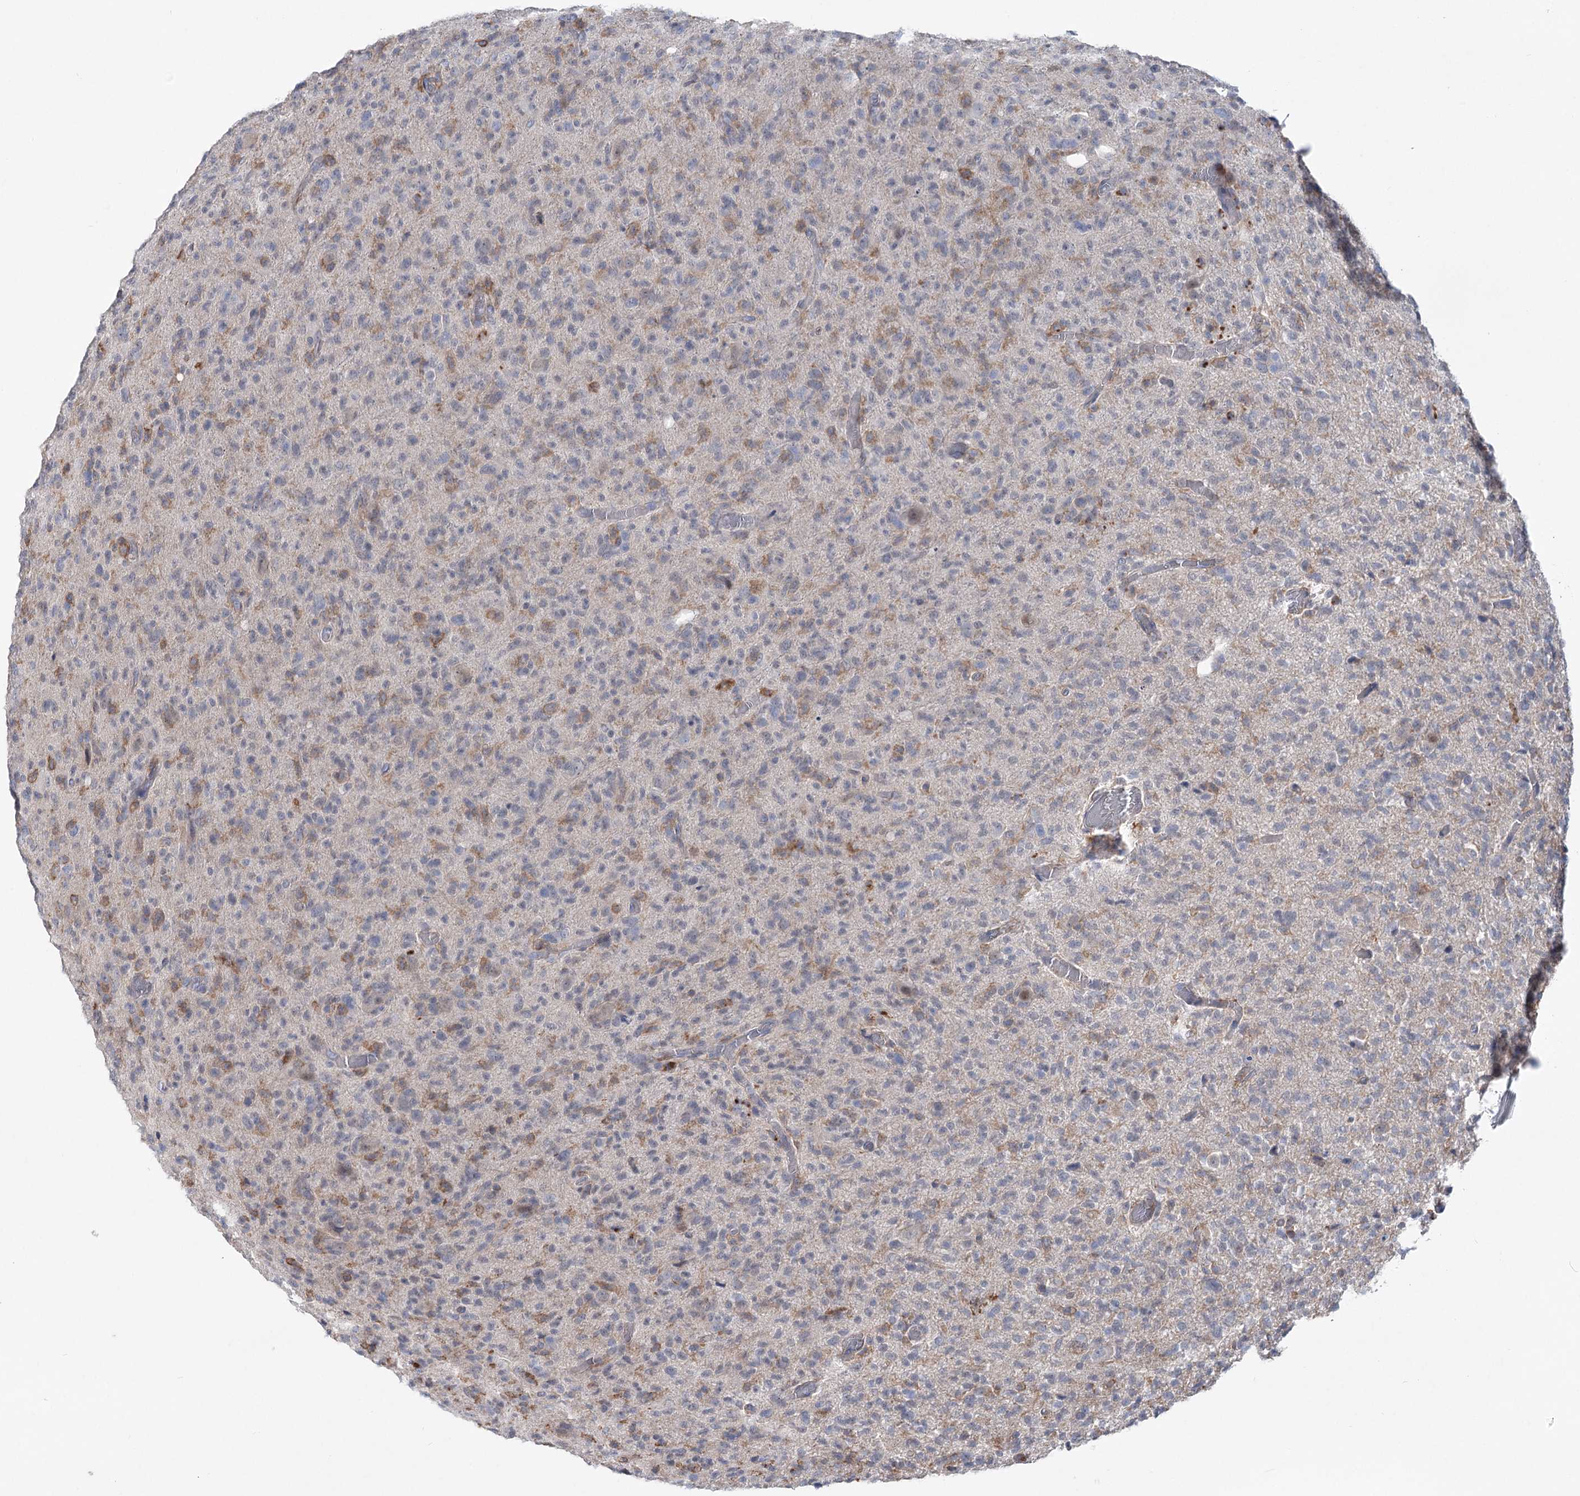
{"staining": {"intensity": "weak", "quantity": "<25%", "location": "cytoplasmic/membranous"}, "tissue": "glioma", "cell_type": "Tumor cells", "image_type": "cancer", "snomed": [{"axis": "morphology", "description": "Glioma, malignant, High grade"}, {"axis": "topography", "description": "Brain"}], "caption": "This is an IHC histopathology image of human glioma. There is no expression in tumor cells.", "gene": "LARP1B", "patient": {"sex": "female", "age": 57}}